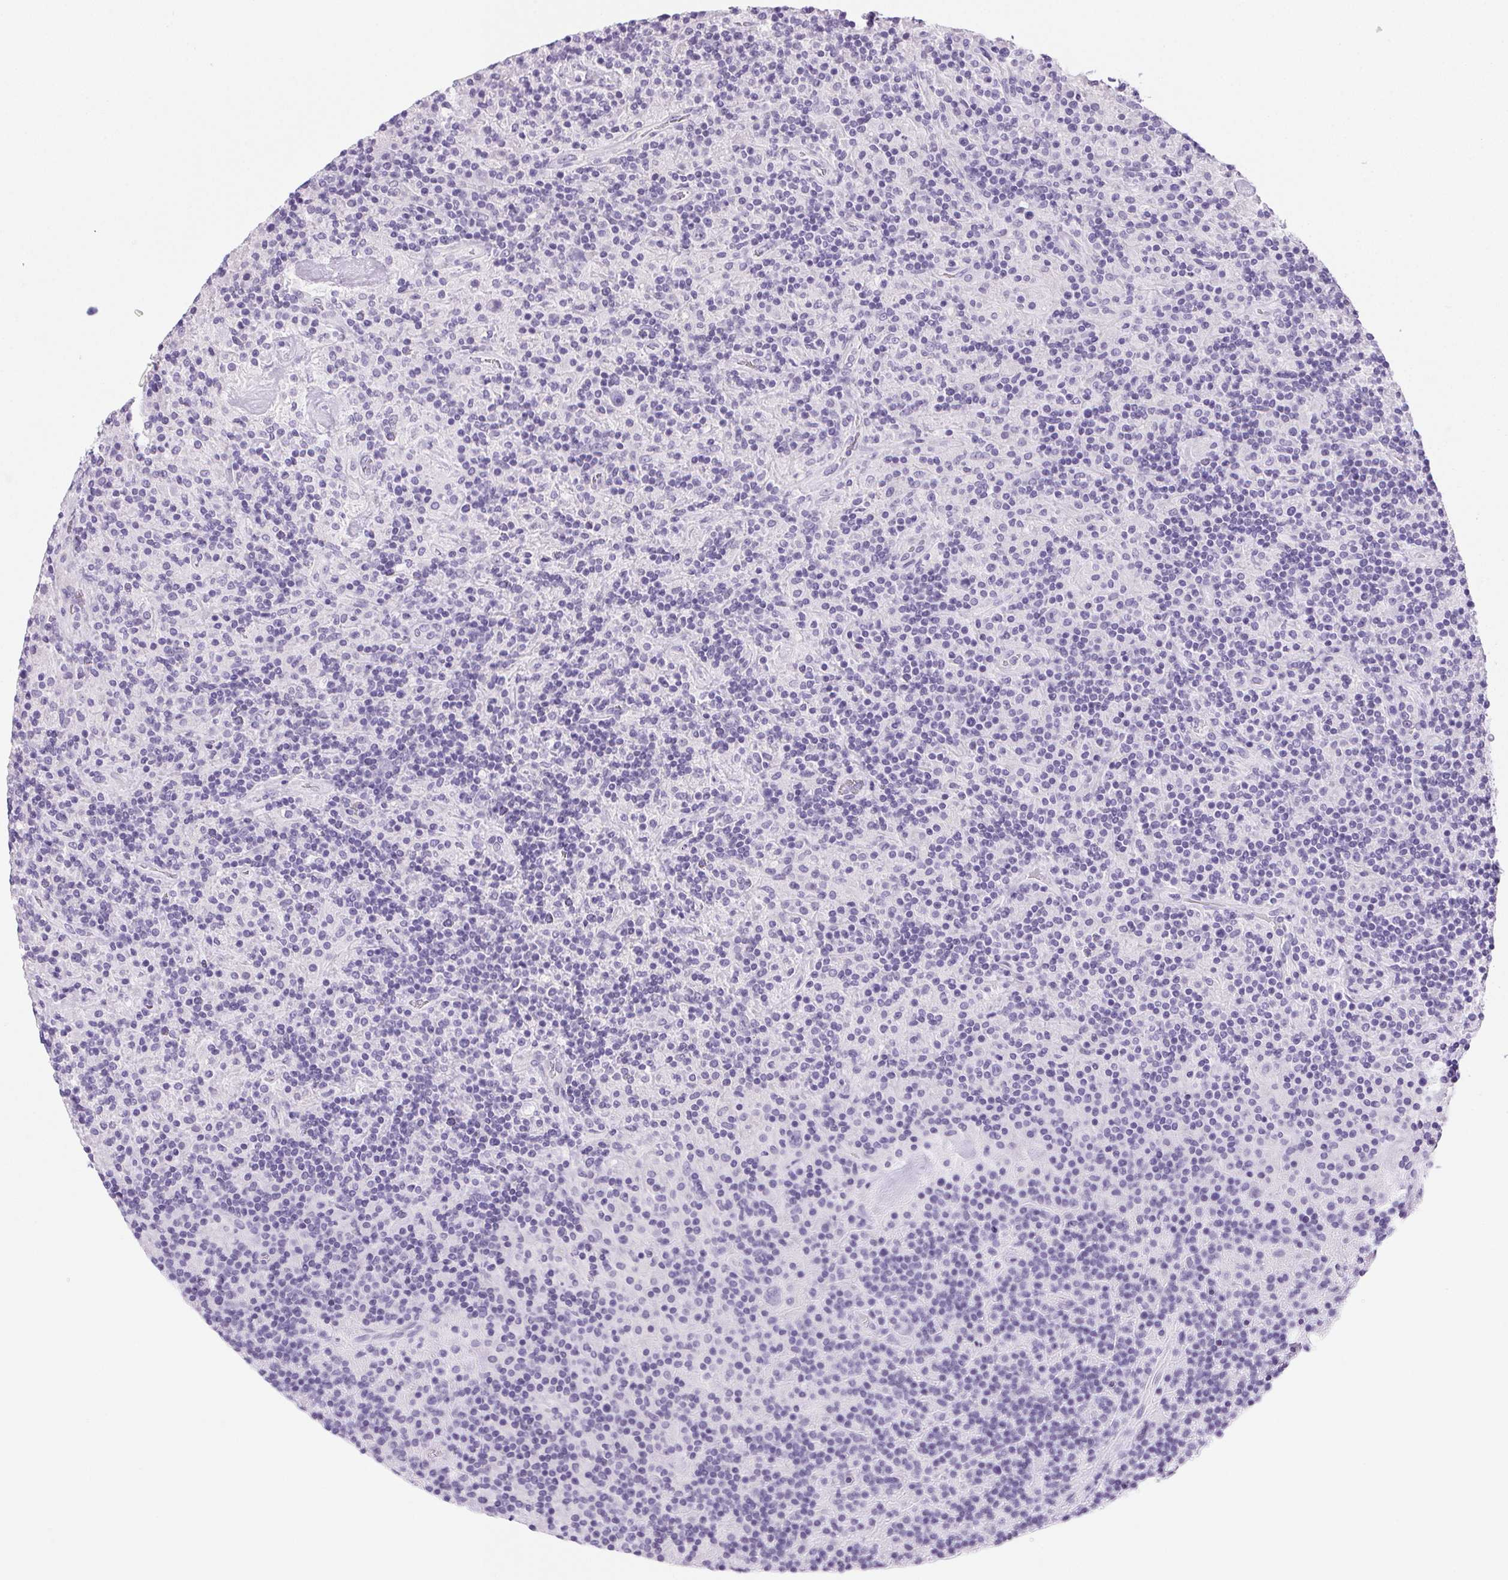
{"staining": {"intensity": "negative", "quantity": "none", "location": "none"}, "tissue": "lymphoma", "cell_type": "Tumor cells", "image_type": "cancer", "snomed": [{"axis": "morphology", "description": "Hodgkin's disease, NOS"}, {"axis": "topography", "description": "Lymph node"}], "caption": "This is an immunohistochemistry micrograph of Hodgkin's disease. There is no positivity in tumor cells.", "gene": "PRSS3", "patient": {"sex": "male", "age": 70}}